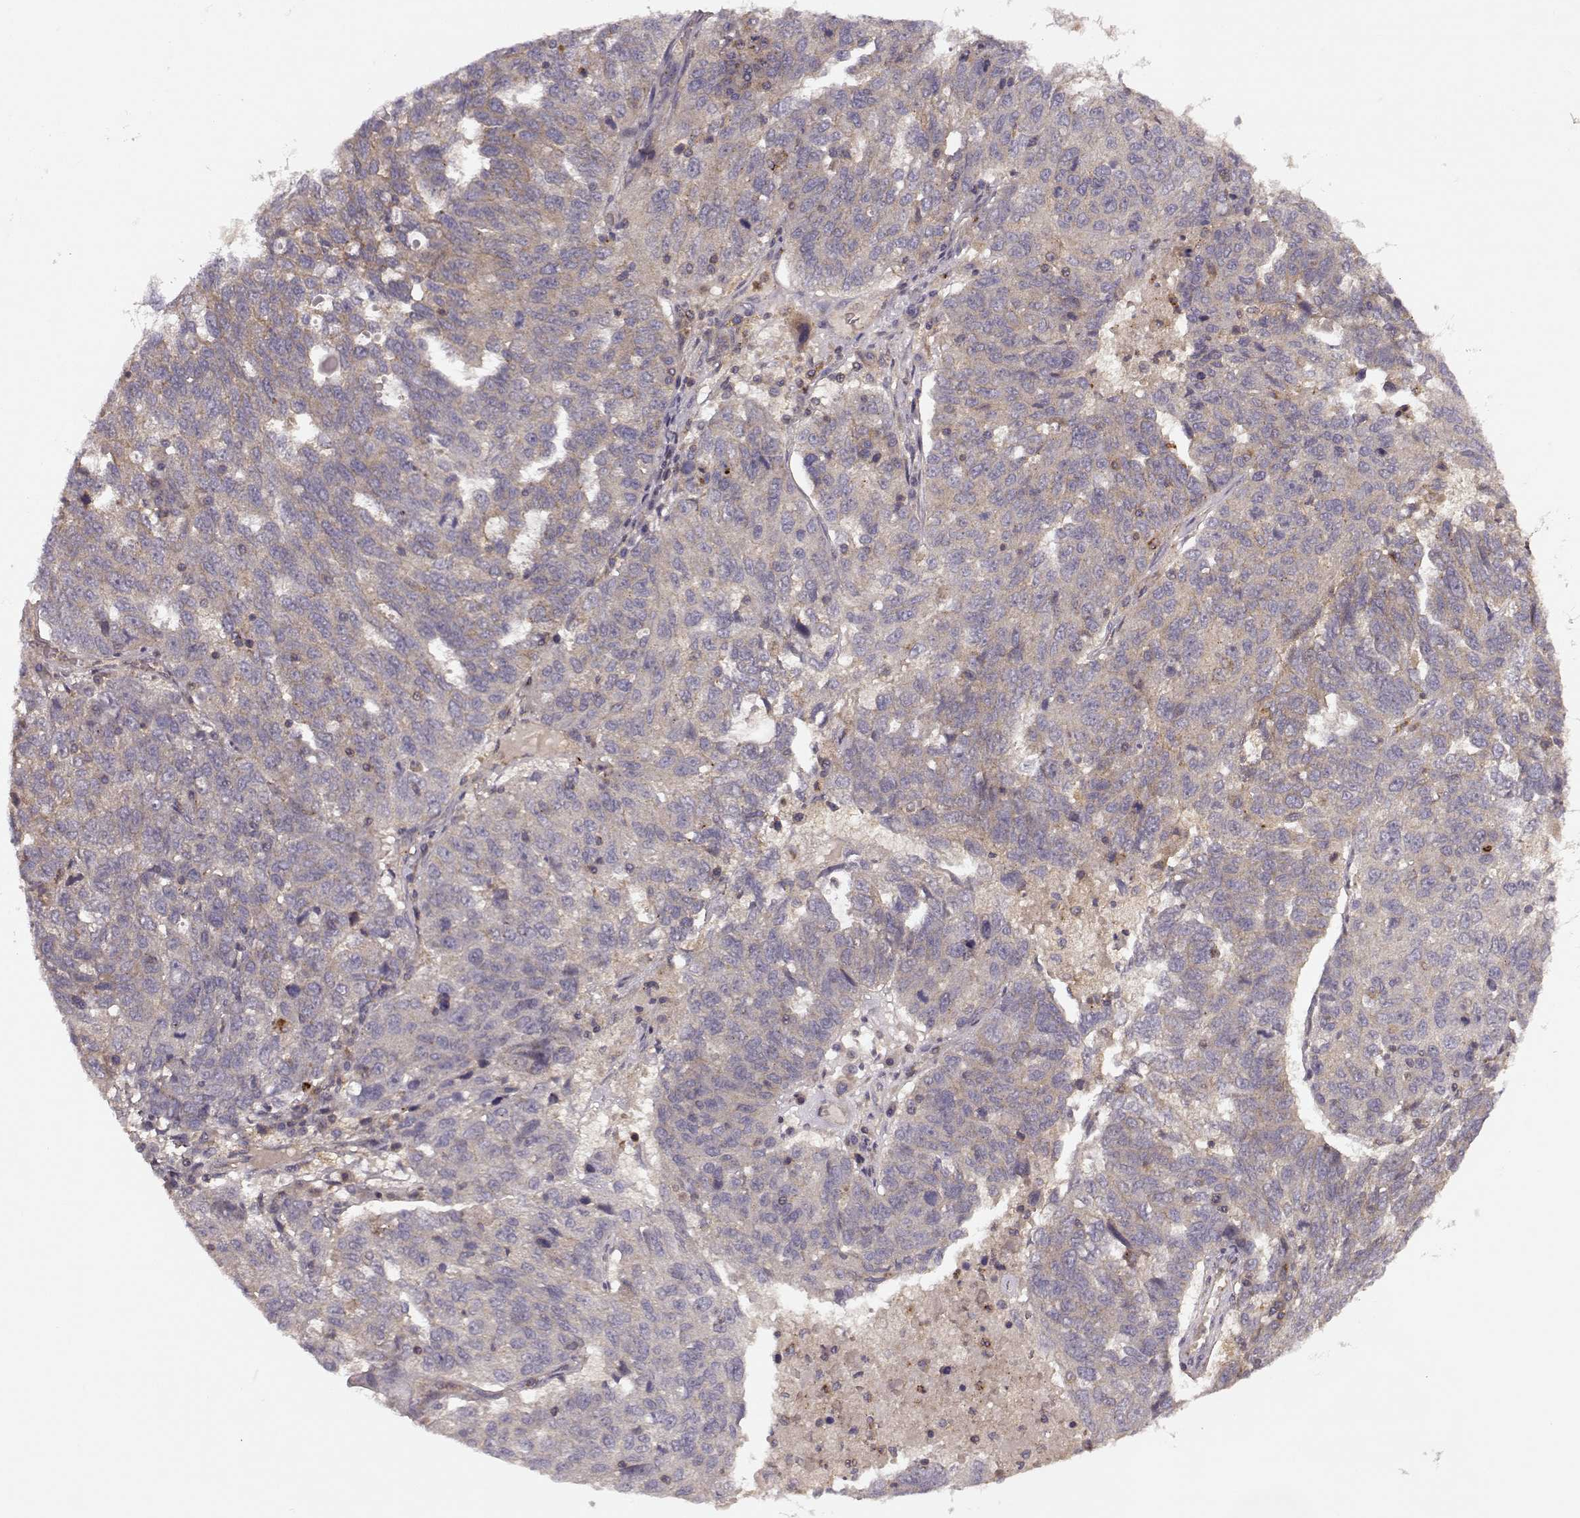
{"staining": {"intensity": "weak", "quantity": ">75%", "location": "cytoplasmic/membranous"}, "tissue": "ovarian cancer", "cell_type": "Tumor cells", "image_type": "cancer", "snomed": [{"axis": "morphology", "description": "Cystadenocarcinoma, serous, NOS"}, {"axis": "topography", "description": "Ovary"}], "caption": "Ovarian cancer (serous cystadenocarcinoma) stained with a brown dye reveals weak cytoplasmic/membranous positive staining in about >75% of tumor cells.", "gene": "IFRD2", "patient": {"sex": "female", "age": 71}}